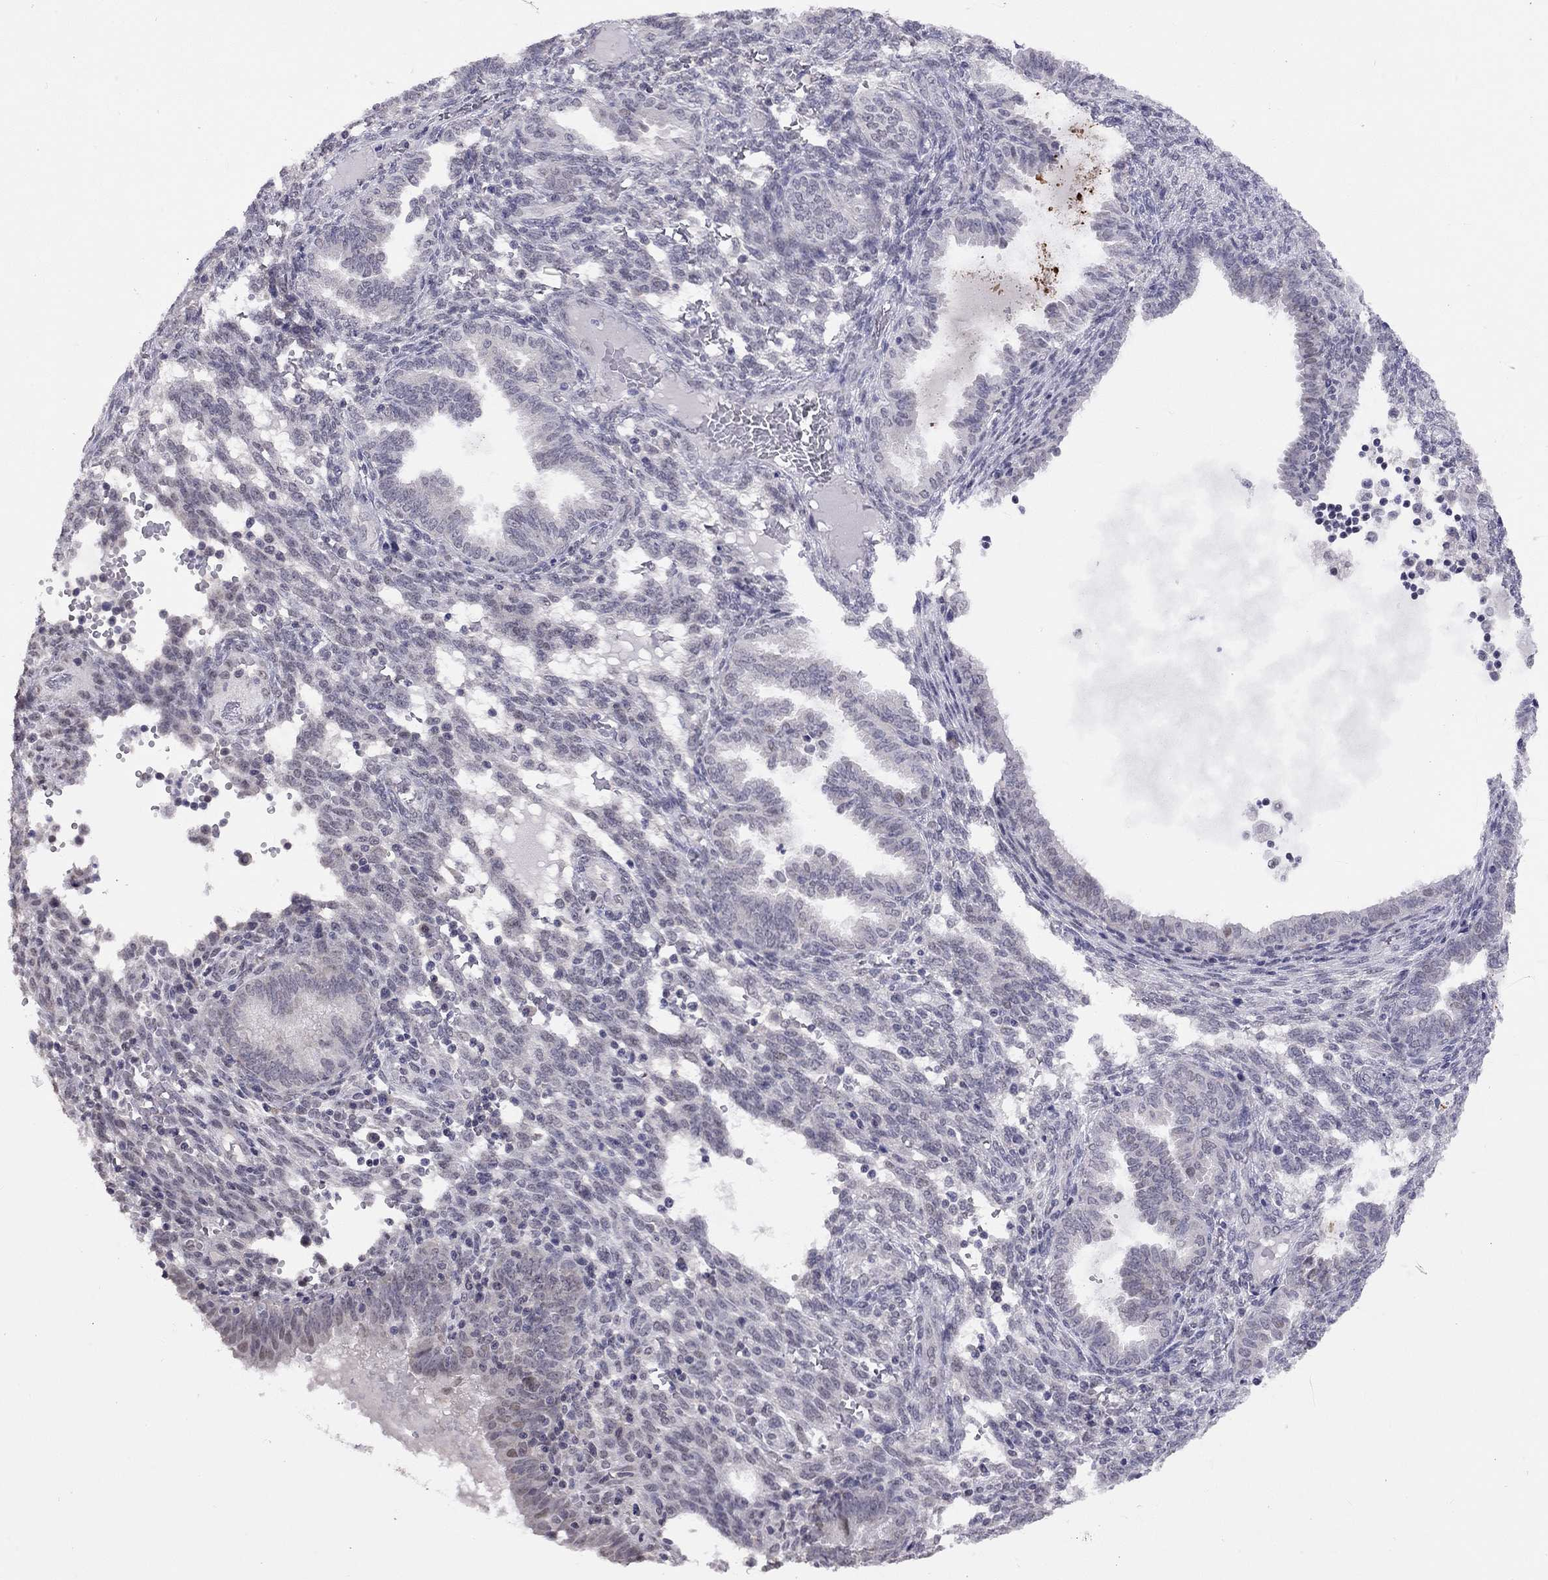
{"staining": {"intensity": "negative", "quantity": "none", "location": "none"}, "tissue": "endometrium", "cell_type": "Cells in endometrial stroma", "image_type": "normal", "snomed": [{"axis": "morphology", "description": "Normal tissue, NOS"}, {"axis": "topography", "description": "Endometrium"}], "caption": "Cells in endometrial stroma are negative for brown protein staining in normal endometrium. (DAB (3,3'-diaminobenzidine) immunohistochemistry with hematoxylin counter stain).", "gene": "HES5", "patient": {"sex": "female", "age": 42}}